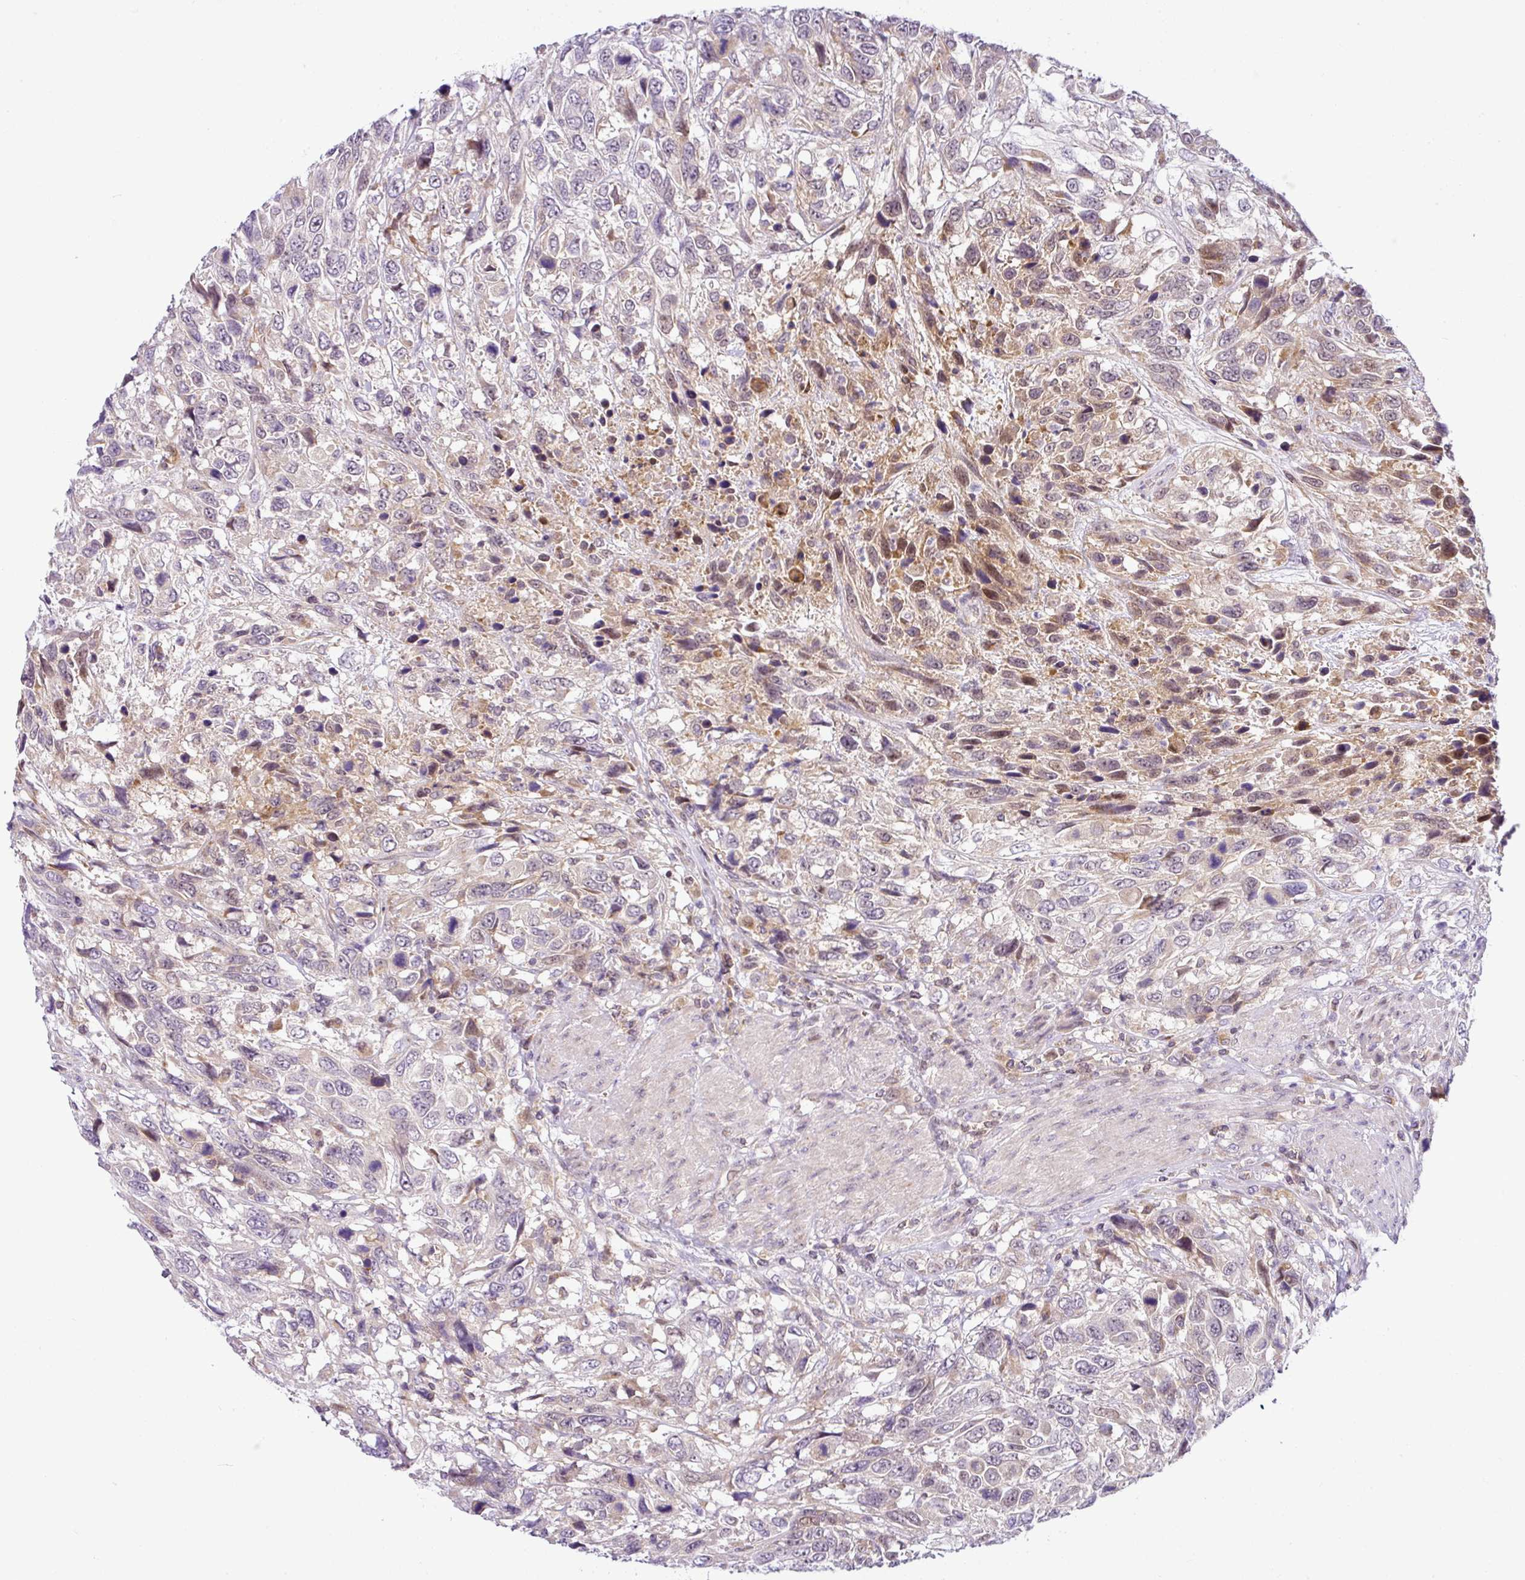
{"staining": {"intensity": "weak", "quantity": "<25%", "location": "cytoplasmic/membranous"}, "tissue": "urothelial cancer", "cell_type": "Tumor cells", "image_type": "cancer", "snomed": [{"axis": "morphology", "description": "Urothelial carcinoma, High grade"}, {"axis": "topography", "description": "Urinary bladder"}], "caption": "Immunohistochemistry image of human high-grade urothelial carcinoma stained for a protein (brown), which reveals no staining in tumor cells.", "gene": "NDUFB2", "patient": {"sex": "female", "age": 70}}